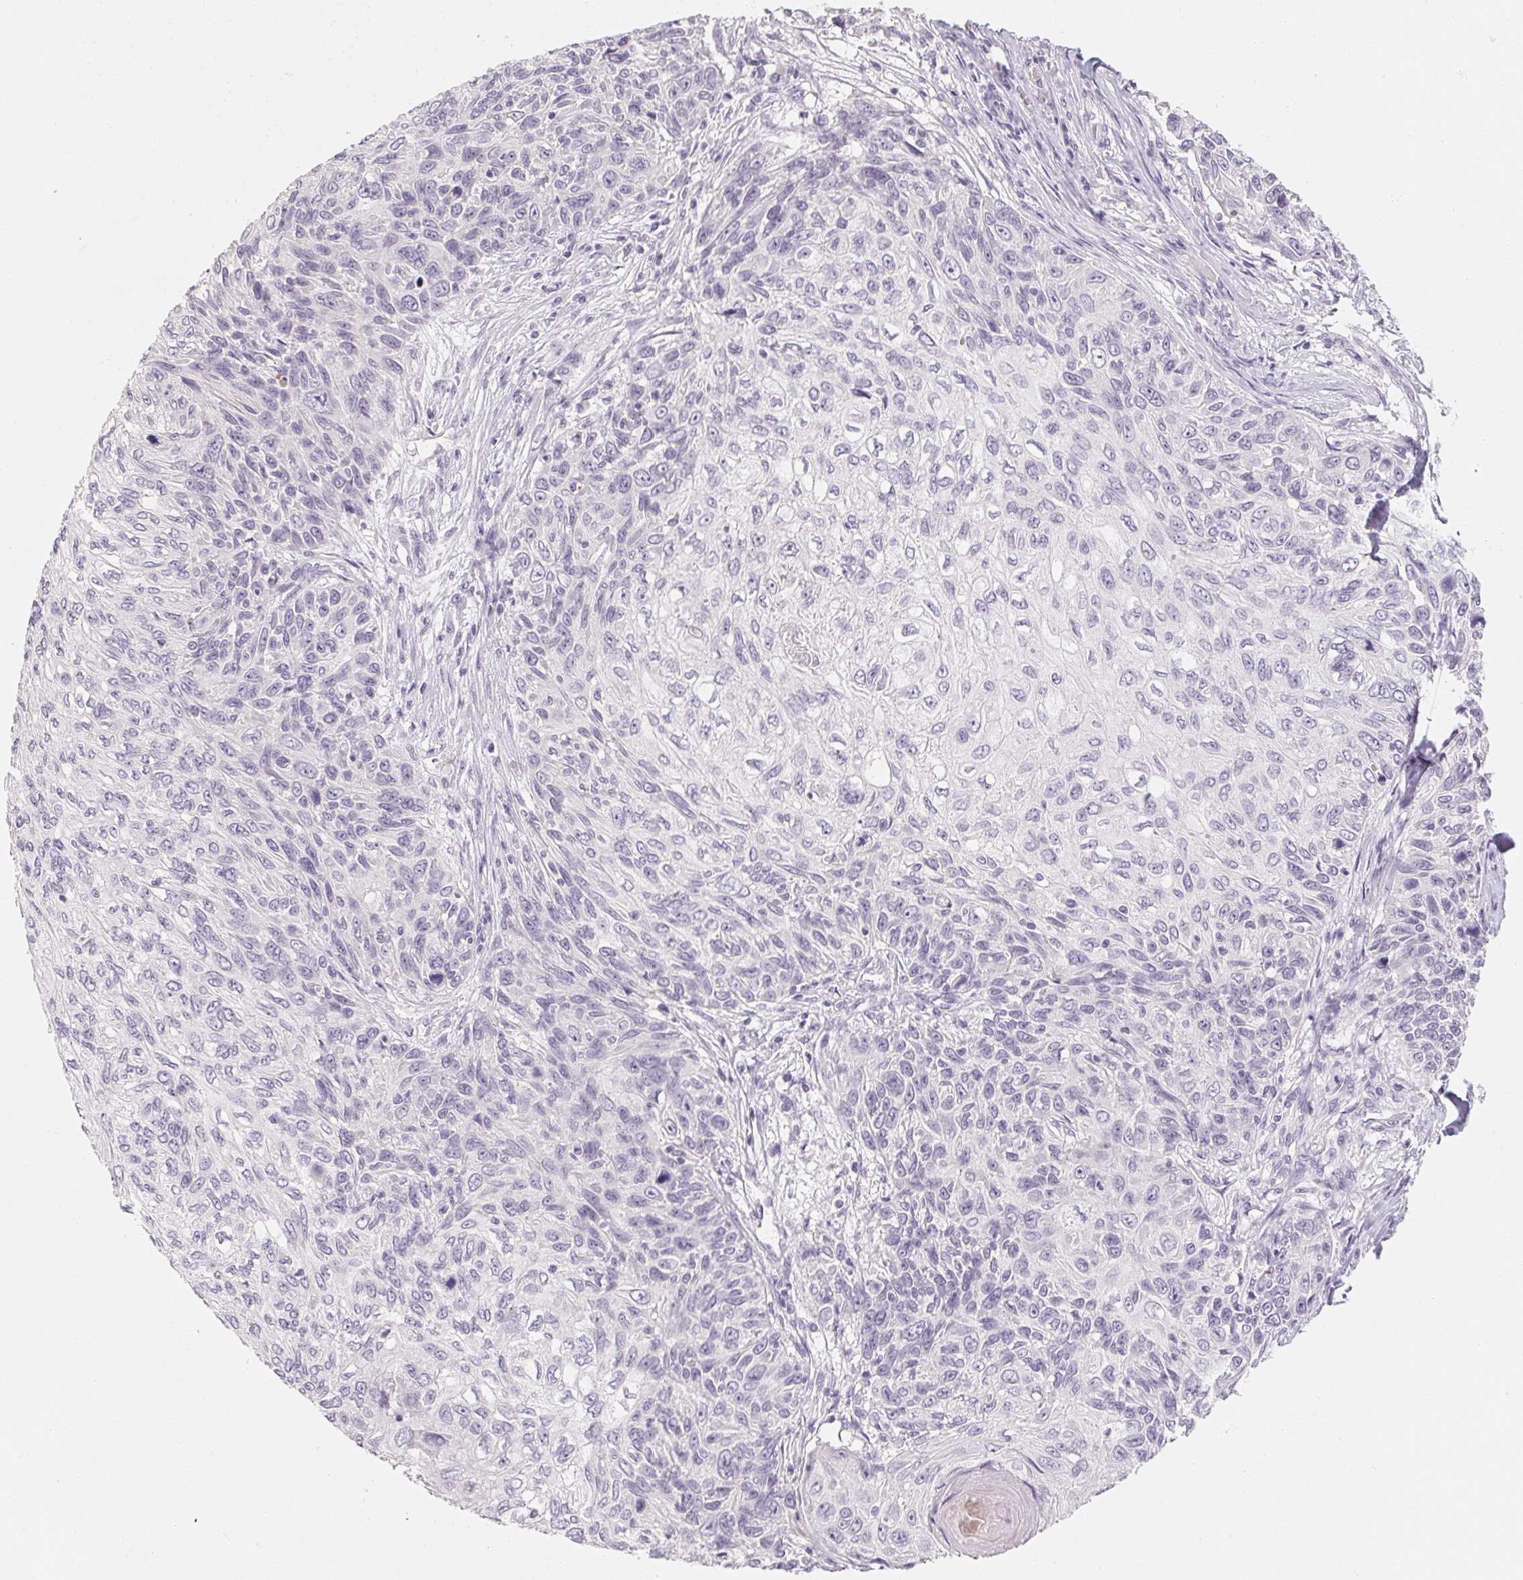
{"staining": {"intensity": "negative", "quantity": "none", "location": "none"}, "tissue": "skin cancer", "cell_type": "Tumor cells", "image_type": "cancer", "snomed": [{"axis": "morphology", "description": "Squamous cell carcinoma, NOS"}, {"axis": "topography", "description": "Skin"}], "caption": "A high-resolution photomicrograph shows immunohistochemistry (IHC) staining of skin cancer, which demonstrates no significant expression in tumor cells.", "gene": "CAPZA3", "patient": {"sex": "male", "age": 92}}